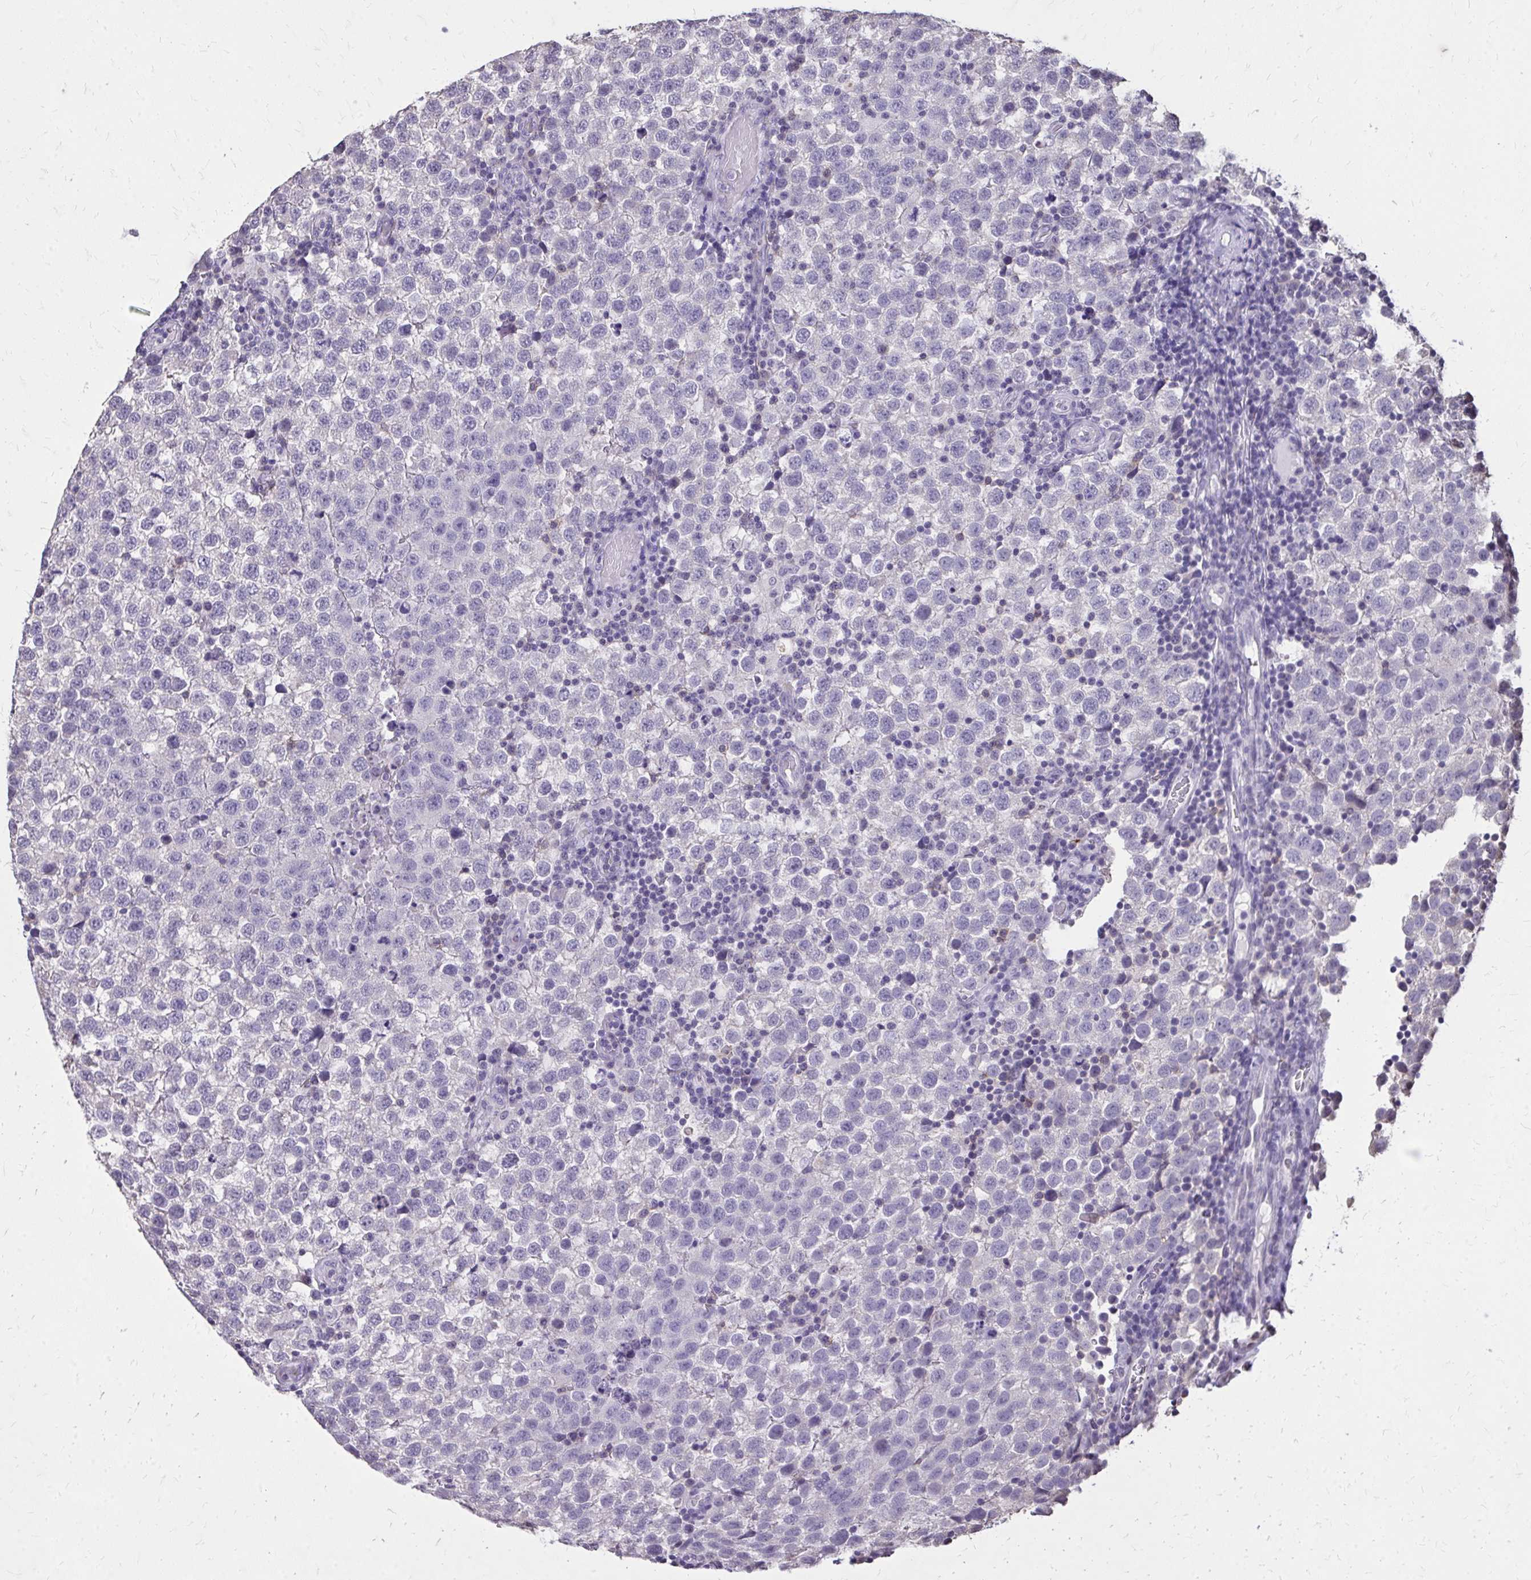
{"staining": {"intensity": "negative", "quantity": "none", "location": "none"}, "tissue": "testis cancer", "cell_type": "Tumor cells", "image_type": "cancer", "snomed": [{"axis": "morphology", "description": "Seminoma, NOS"}, {"axis": "topography", "description": "Testis"}], "caption": "Testis cancer (seminoma) was stained to show a protein in brown. There is no significant staining in tumor cells.", "gene": "AKAP5", "patient": {"sex": "male", "age": 34}}